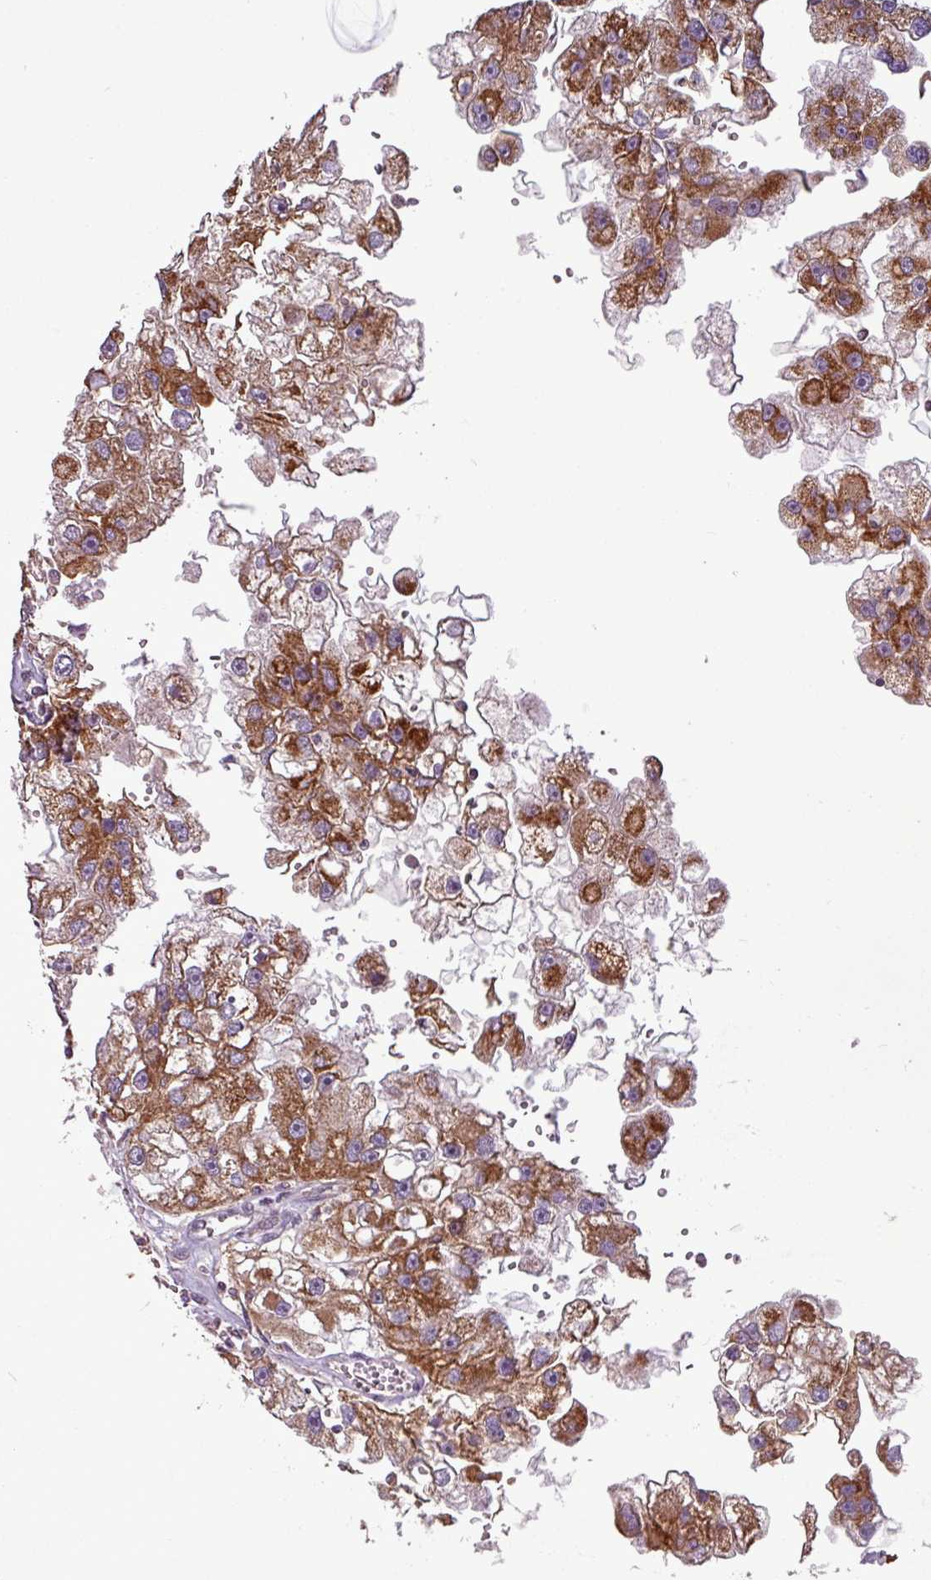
{"staining": {"intensity": "strong", "quantity": ">75%", "location": "cytoplasmic/membranous"}, "tissue": "renal cancer", "cell_type": "Tumor cells", "image_type": "cancer", "snomed": [{"axis": "morphology", "description": "Adenocarcinoma, NOS"}, {"axis": "topography", "description": "Kidney"}], "caption": "Protein positivity by IHC displays strong cytoplasmic/membranous positivity in about >75% of tumor cells in renal cancer (adenocarcinoma). (brown staining indicates protein expression, while blue staining denotes nuclei).", "gene": "MCTP2", "patient": {"sex": "male", "age": 63}}